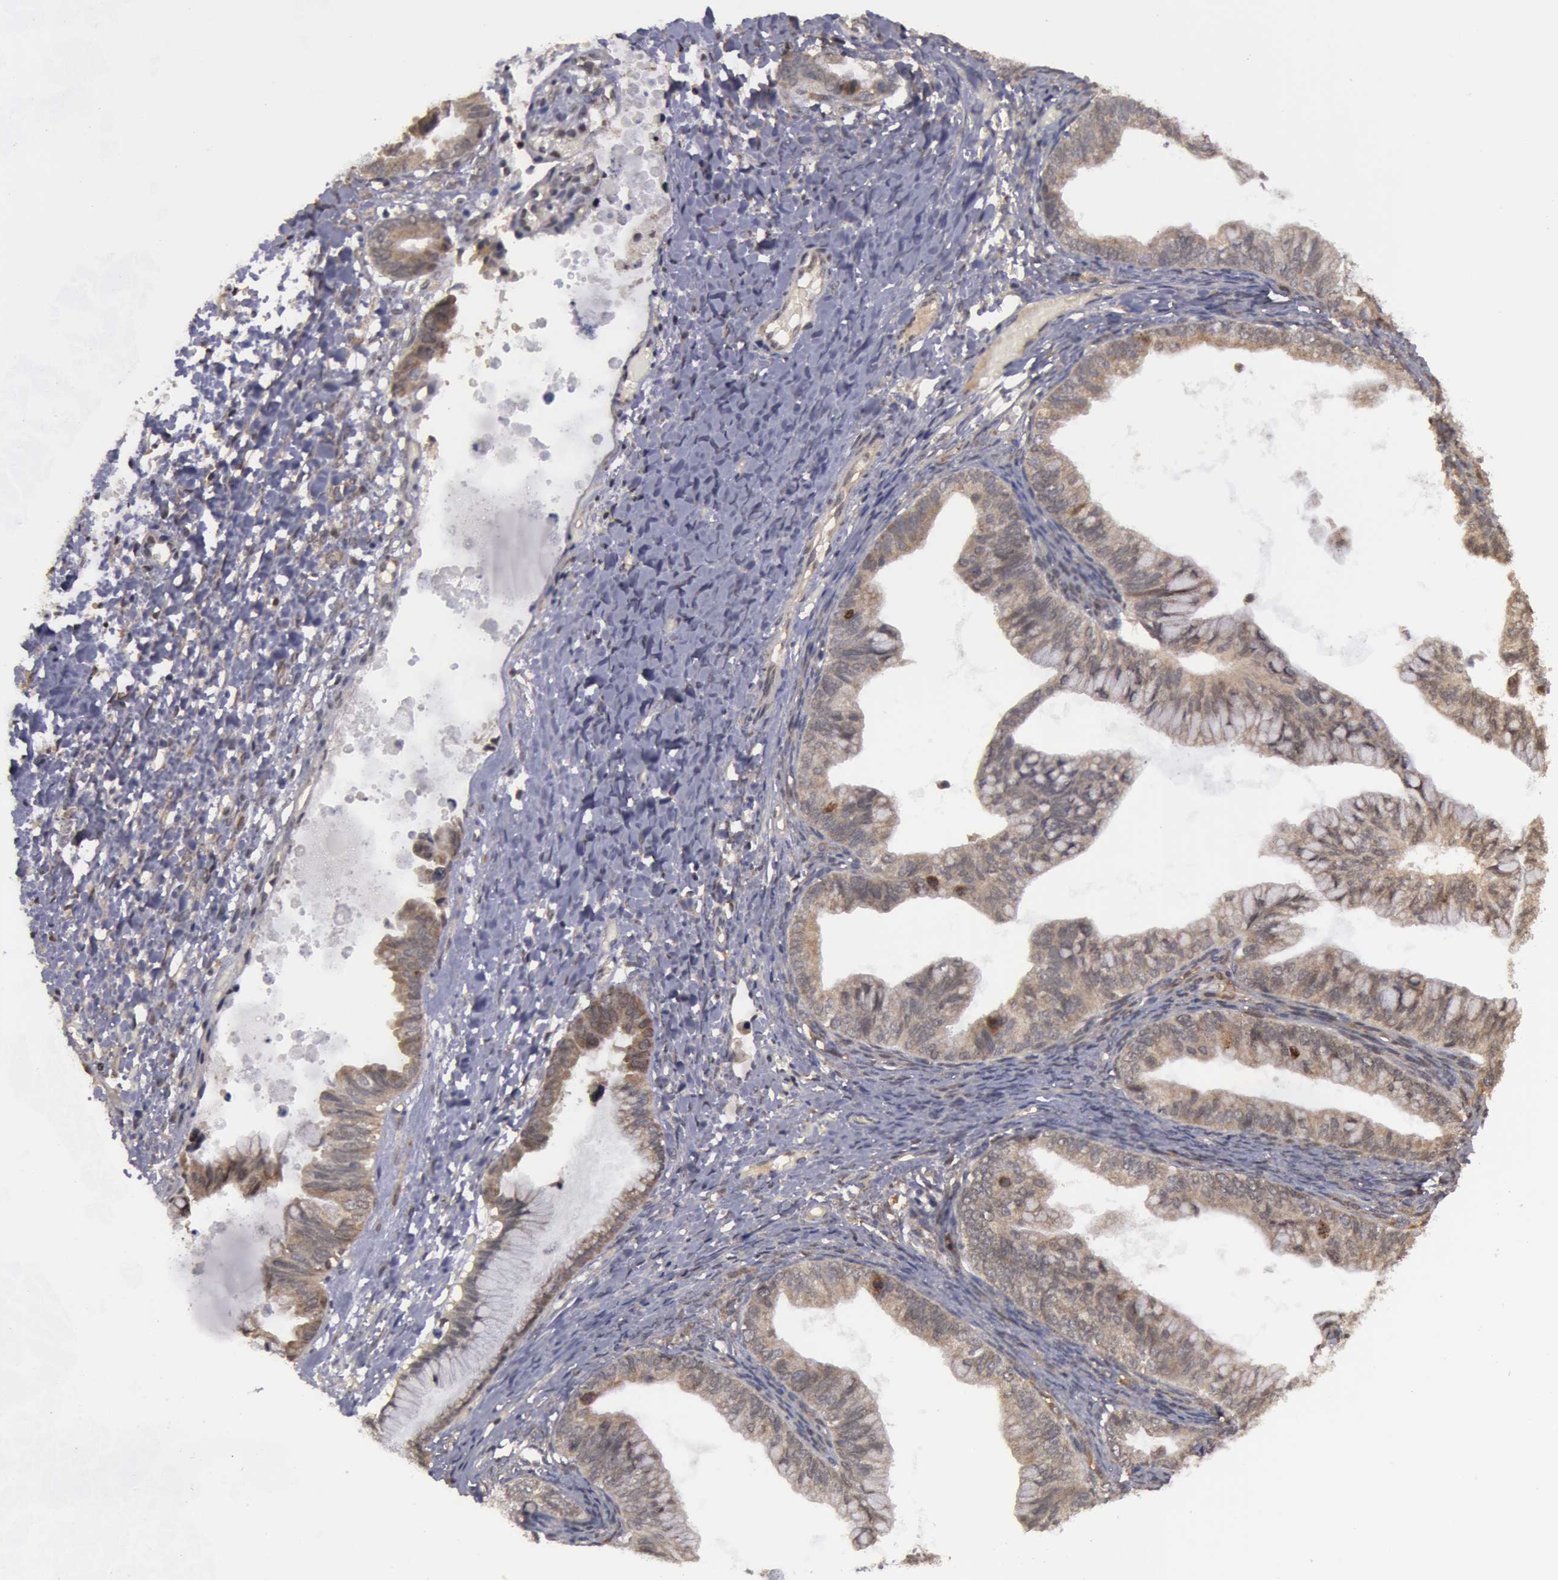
{"staining": {"intensity": "moderate", "quantity": "25%-75%", "location": "cytoplasmic/membranous"}, "tissue": "ovarian cancer", "cell_type": "Tumor cells", "image_type": "cancer", "snomed": [{"axis": "morphology", "description": "Cystadenocarcinoma, mucinous, NOS"}, {"axis": "topography", "description": "Ovary"}], "caption": "Protein expression analysis of human ovarian mucinous cystadenocarcinoma reveals moderate cytoplasmic/membranous positivity in about 25%-75% of tumor cells. The staining was performed using DAB (3,3'-diaminobenzidine), with brown indicating positive protein expression. Nuclei are stained blue with hematoxylin.", "gene": "GLIS1", "patient": {"sex": "female", "age": 36}}